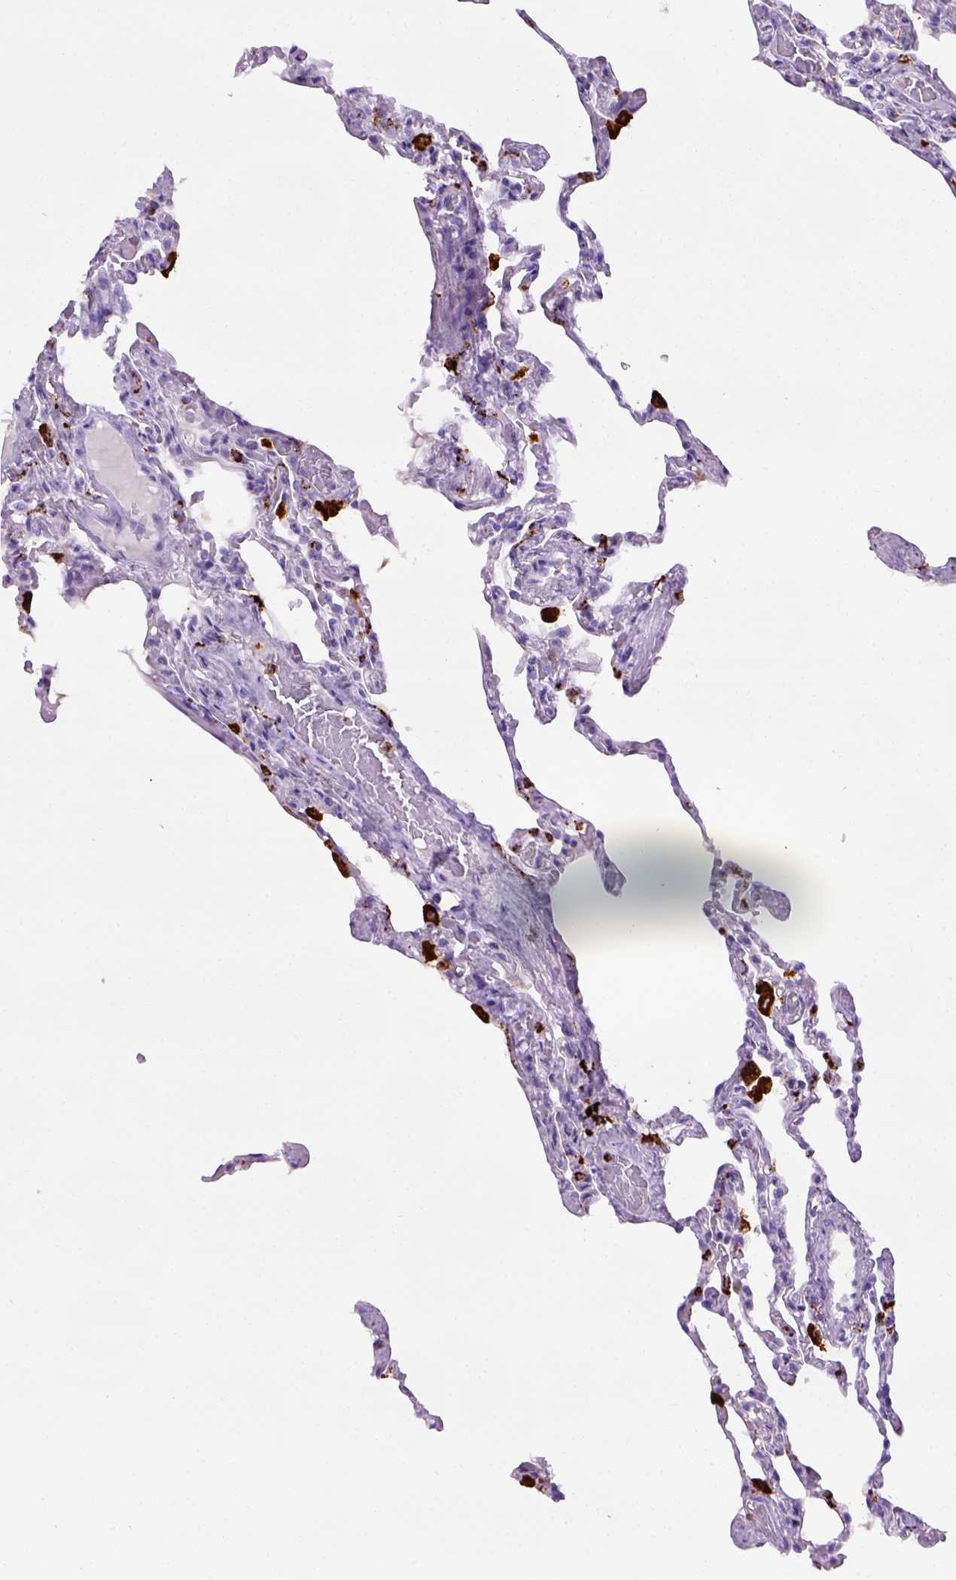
{"staining": {"intensity": "negative", "quantity": "none", "location": "none"}, "tissue": "lung", "cell_type": "Alveolar cells", "image_type": "normal", "snomed": [{"axis": "morphology", "description": "Normal tissue, NOS"}, {"axis": "topography", "description": "Lung"}], "caption": "An IHC image of benign lung is shown. There is no staining in alveolar cells of lung.", "gene": "CD68", "patient": {"sex": "female", "age": 43}}